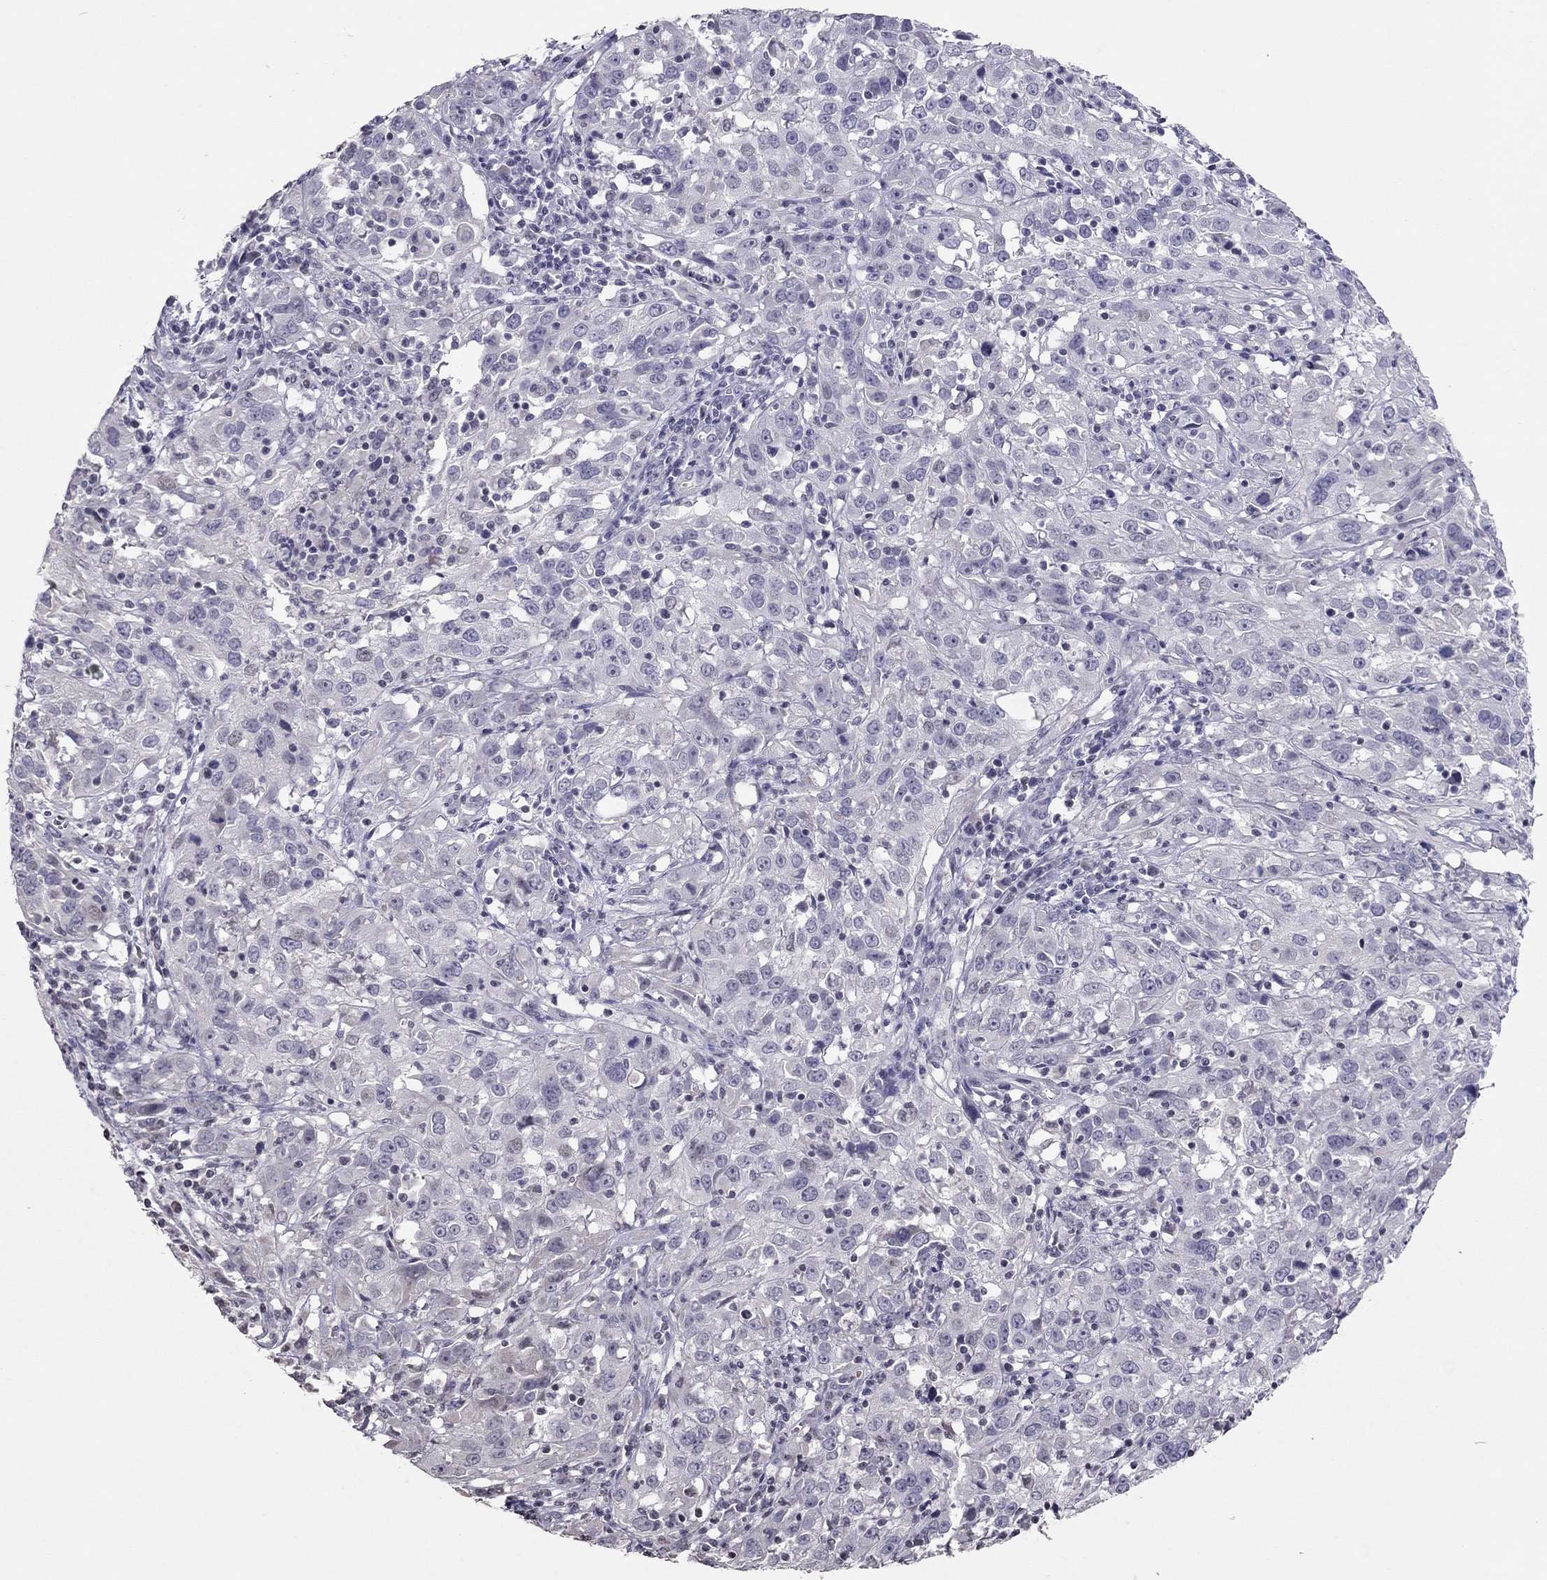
{"staining": {"intensity": "negative", "quantity": "none", "location": "none"}, "tissue": "cervical cancer", "cell_type": "Tumor cells", "image_type": "cancer", "snomed": [{"axis": "morphology", "description": "Squamous cell carcinoma, NOS"}, {"axis": "topography", "description": "Cervix"}], "caption": "An immunohistochemistry (IHC) image of cervical cancer (squamous cell carcinoma) is shown. There is no staining in tumor cells of cervical cancer (squamous cell carcinoma).", "gene": "TSHB", "patient": {"sex": "female", "age": 32}}